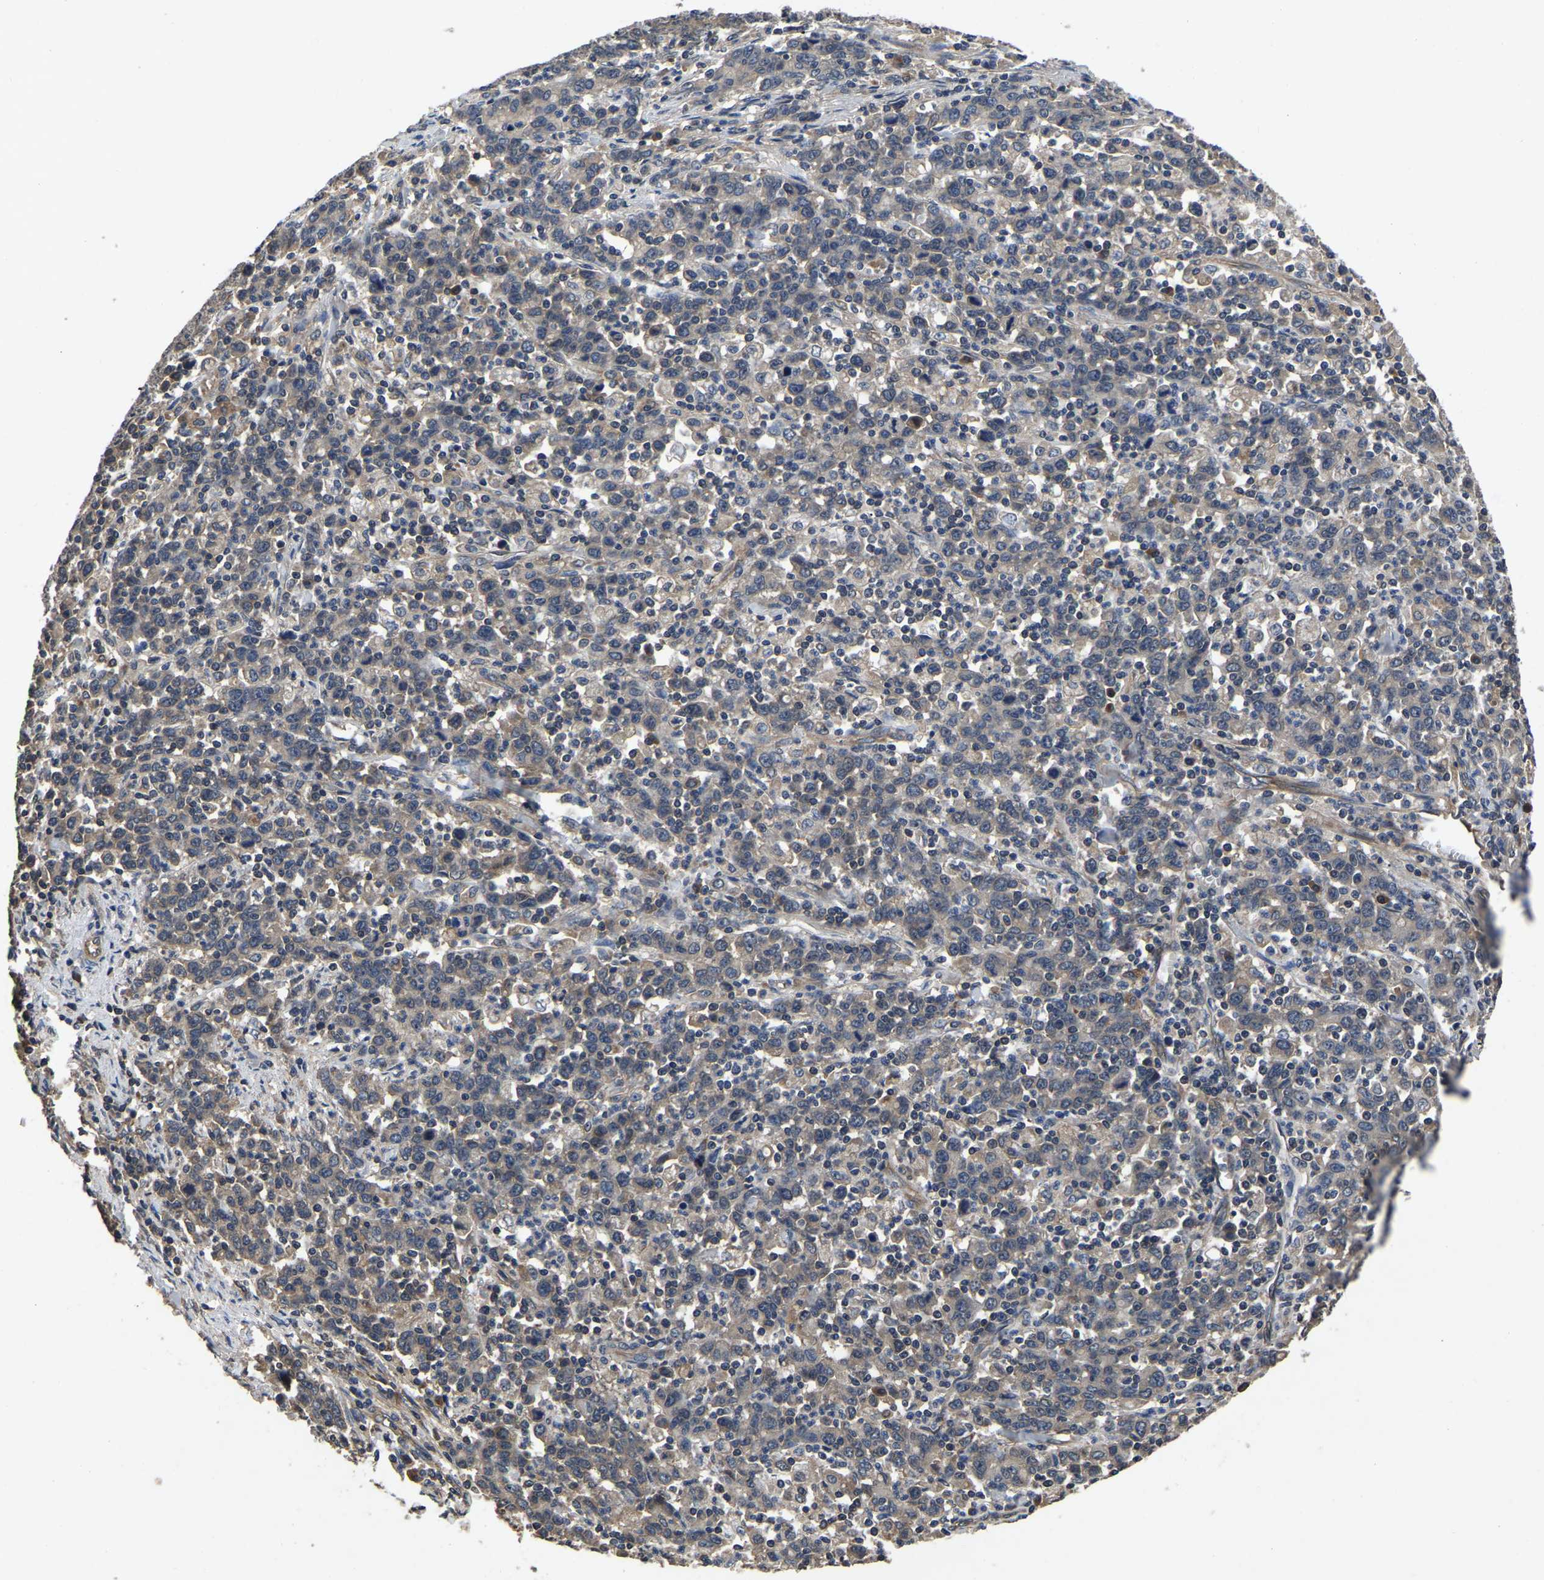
{"staining": {"intensity": "weak", "quantity": ">75%", "location": "cytoplasmic/membranous"}, "tissue": "stomach cancer", "cell_type": "Tumor cells", "image_type": "cancer", "snomed": [{"axis": "morphology", "description": "Adenocarcinoma, NOS"}, {"axis": "topography", "description": "Stomach, upper"}], "caption": "Immunohistochemistry (DAB) staining of adenocarcinoma (stomach) exhibits weak cytoplasmic/membranous protein positivity in approximately >75% of tumor cells.", "gene": "CRYZL1", "patient": {"sex": "male", "age": 69}}